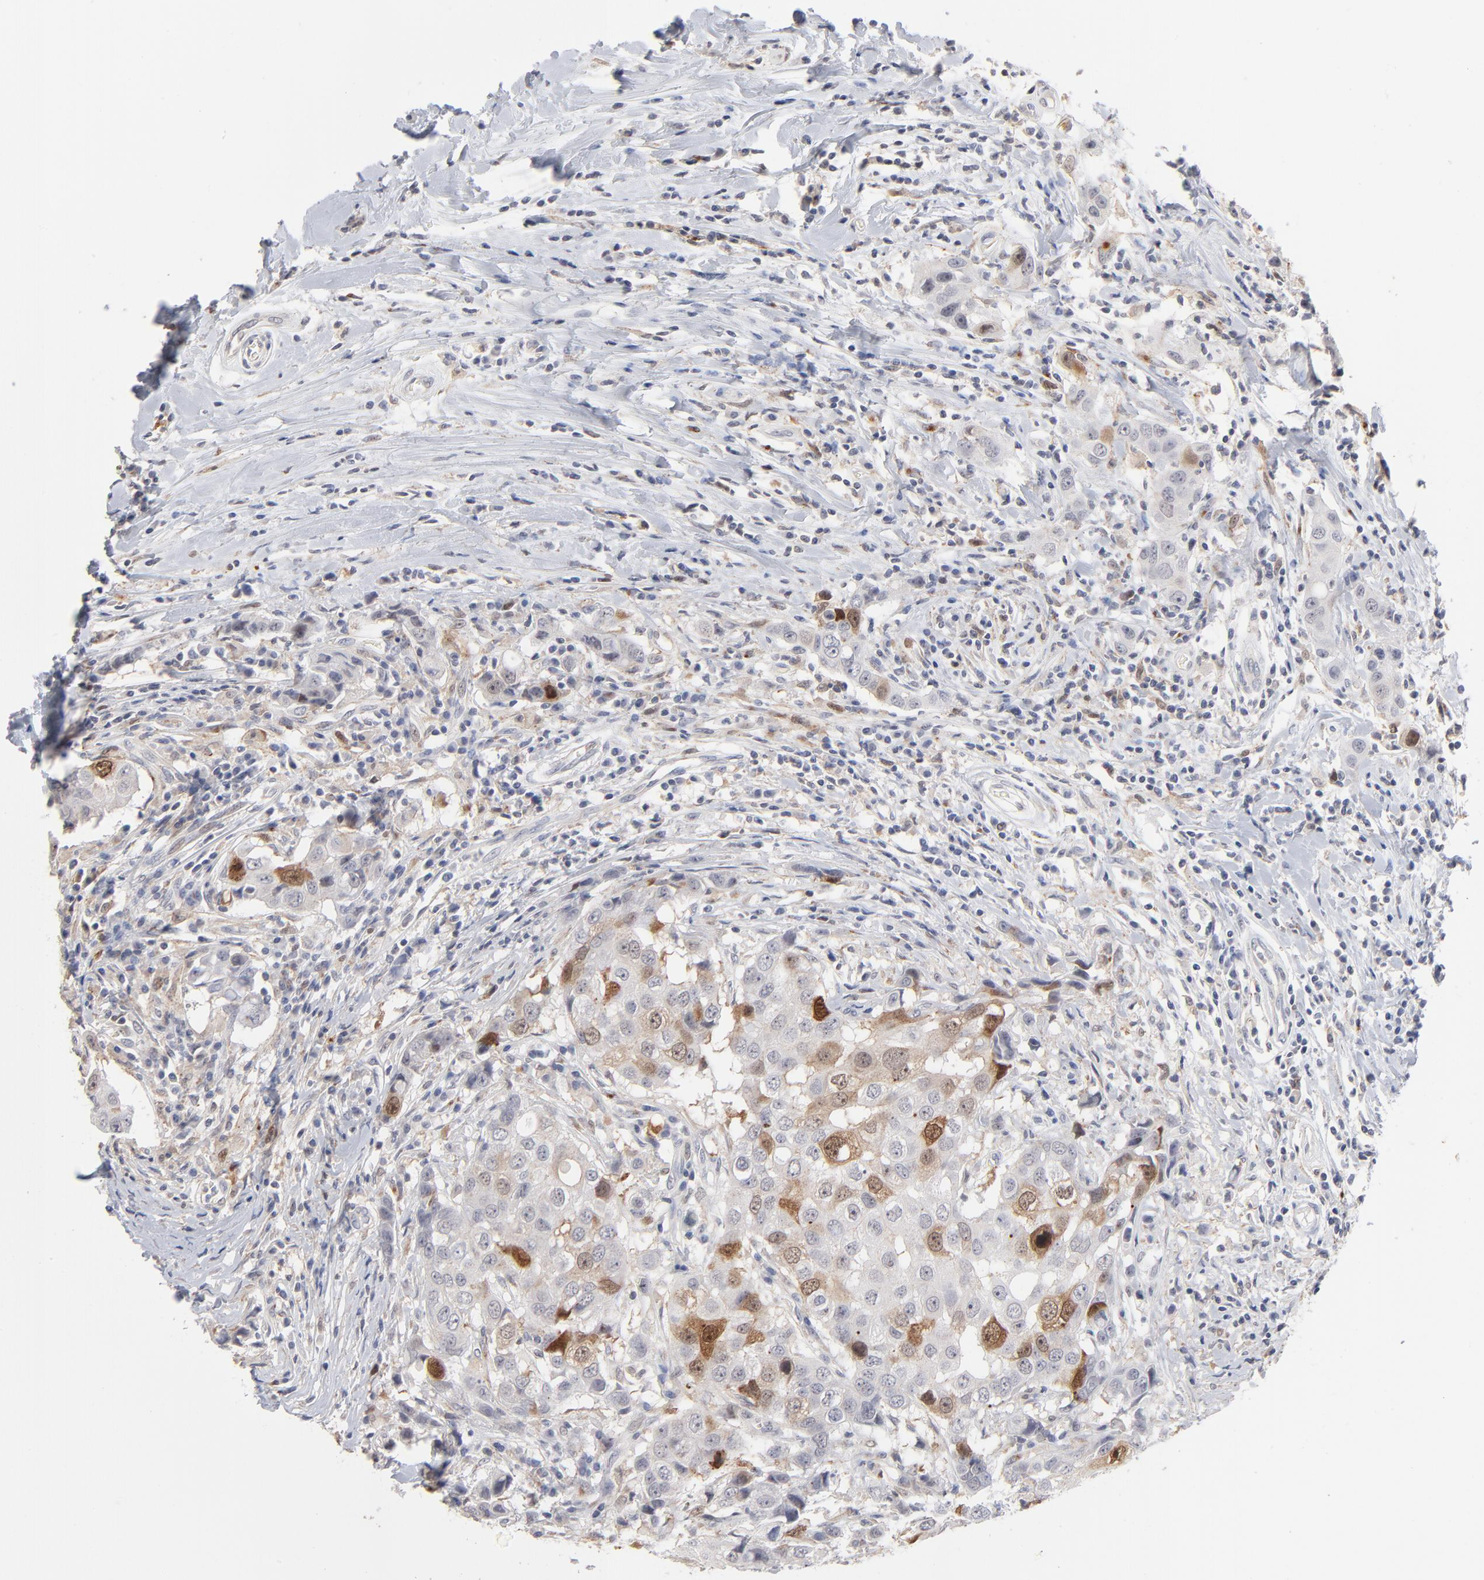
{"staining": {"intensity": "moderate", "quantity": "<25%", "location": "cytoplasmic/membranous,nuclear"}, "tissue": "breast cancer", "cell_type": "Tumor cells", "image_type": "cancer", "snomed": [{"axis": "morphology", "description": "Duct carcinoma"}, {"axis": "topography", "description": "Breast"}], "caption": "There is low levels of moderate cytoplasmic/membranous and nuclear staining in tumor cells of breast cancer (infiltrating ductal carcinoma), as demonstrated by immunohistochemical staining (brown color).", "gene": "AURKA", "patient": {"sex": "female", "age": 27}}